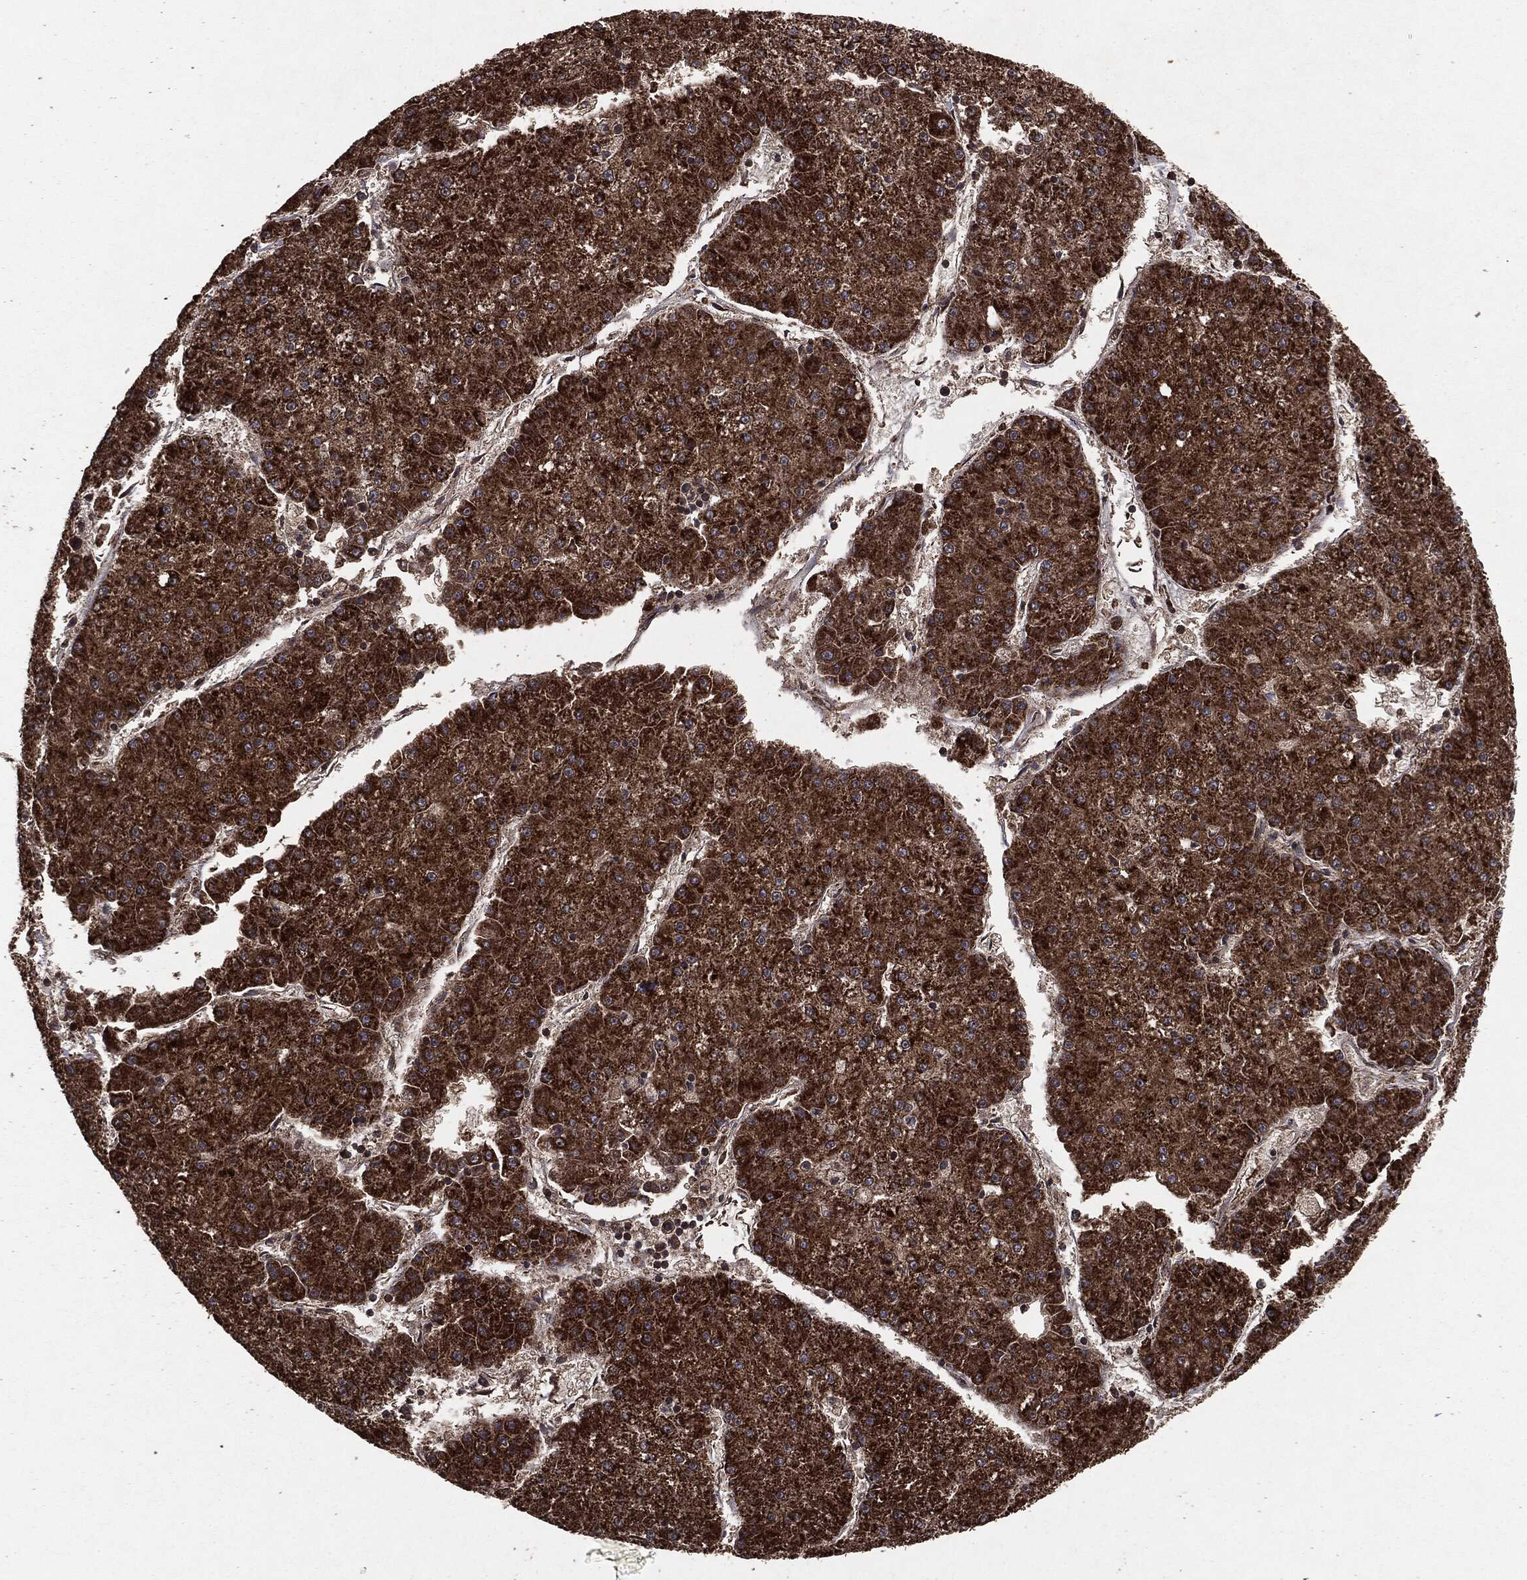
{"staining": {"intensity": "strong", "quantity": ">75%", "location": "cytoplasmic/membranous"}, "tissue": "liver cancer", "cell_type": "Tumor cells", "image_type": "cancer", "snomed": [{"axis": "morphology", "description": "Carcinoma, Hepatocellular, NOS"}, {"axis": "topography", "description": "Liver"}], "caption": "This is an image of immunohistochemistry staining of liver hepatocellular carcinoma, which shows strong positivity in the cytoplasmic/membranous of tumor cells.", "gene": "MTOR", "patient": {"sex": "male", "age": 73}}